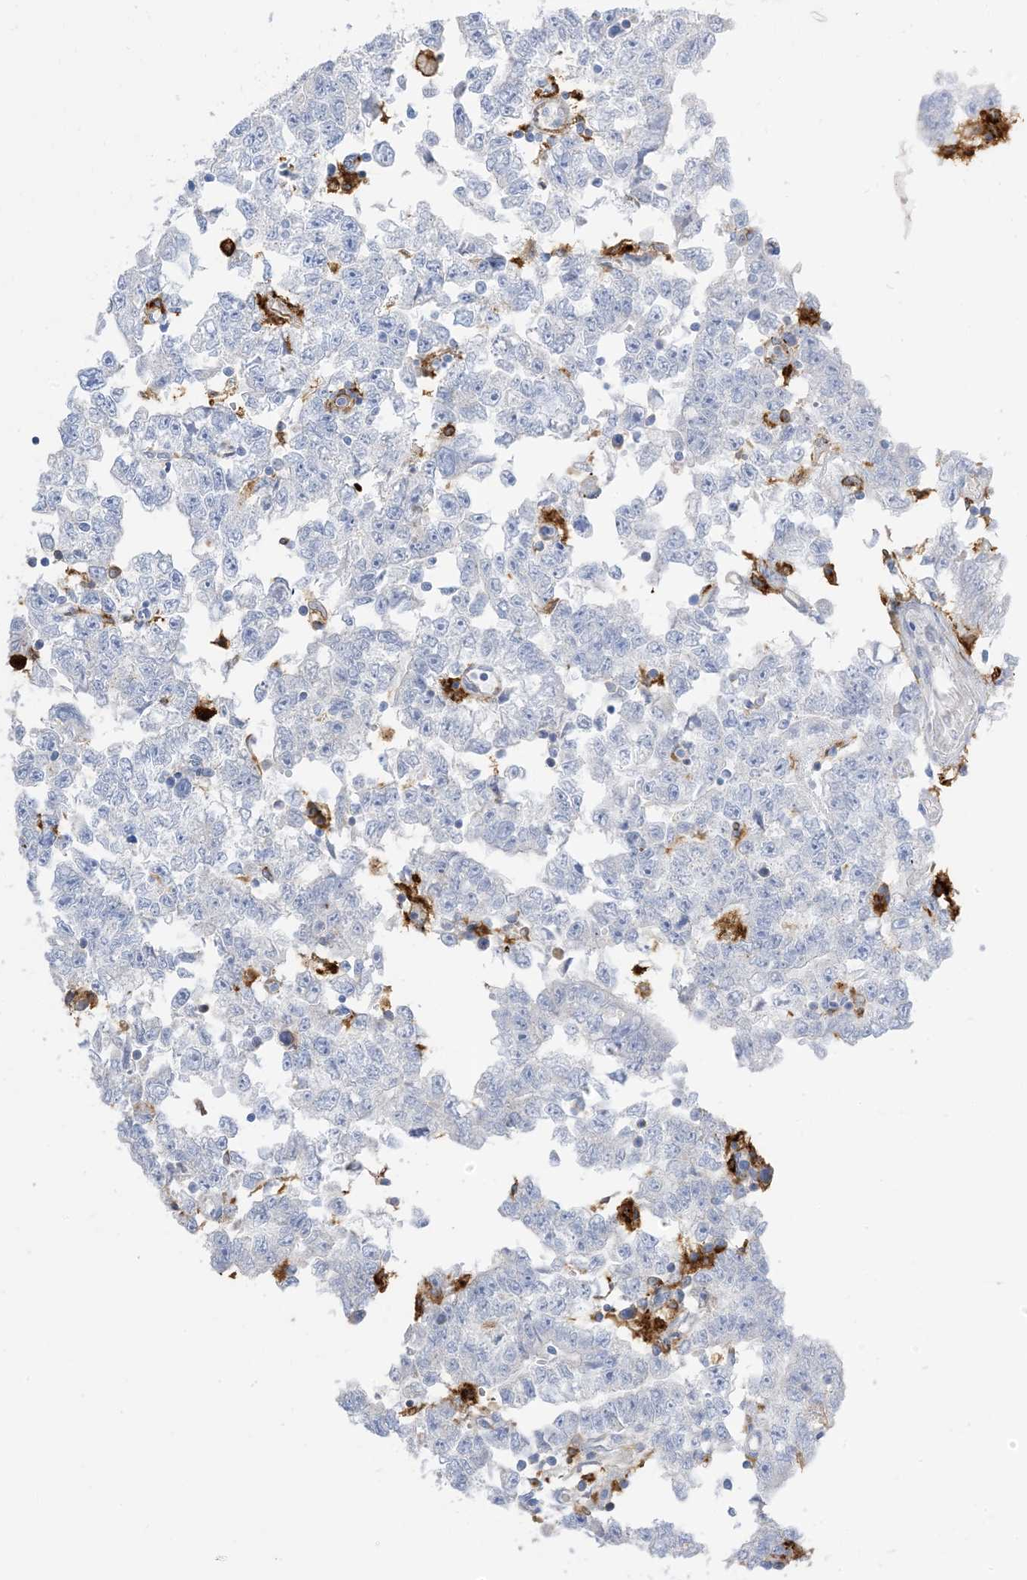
{"staining": {"intensity": "negative", "quantity": "none", "location": "none"}, "tissue": "testis cancer", "cell_type": "Tumor cells", "image_type": "cancer", "snomed": [{"axis": "morphology", "description": "Carcinoma, Embryonal, NOS"}, {"axis": "topography", "description": "Testis"}], "caption": "A high-resolution micrograph shows immunohistochemistry (IHC) staining of embryonal carcinoma (testis), which displays no significant expression in tumor cells.", "gene": "DPH3", "patient": {"sex": "male", "age": 25}}